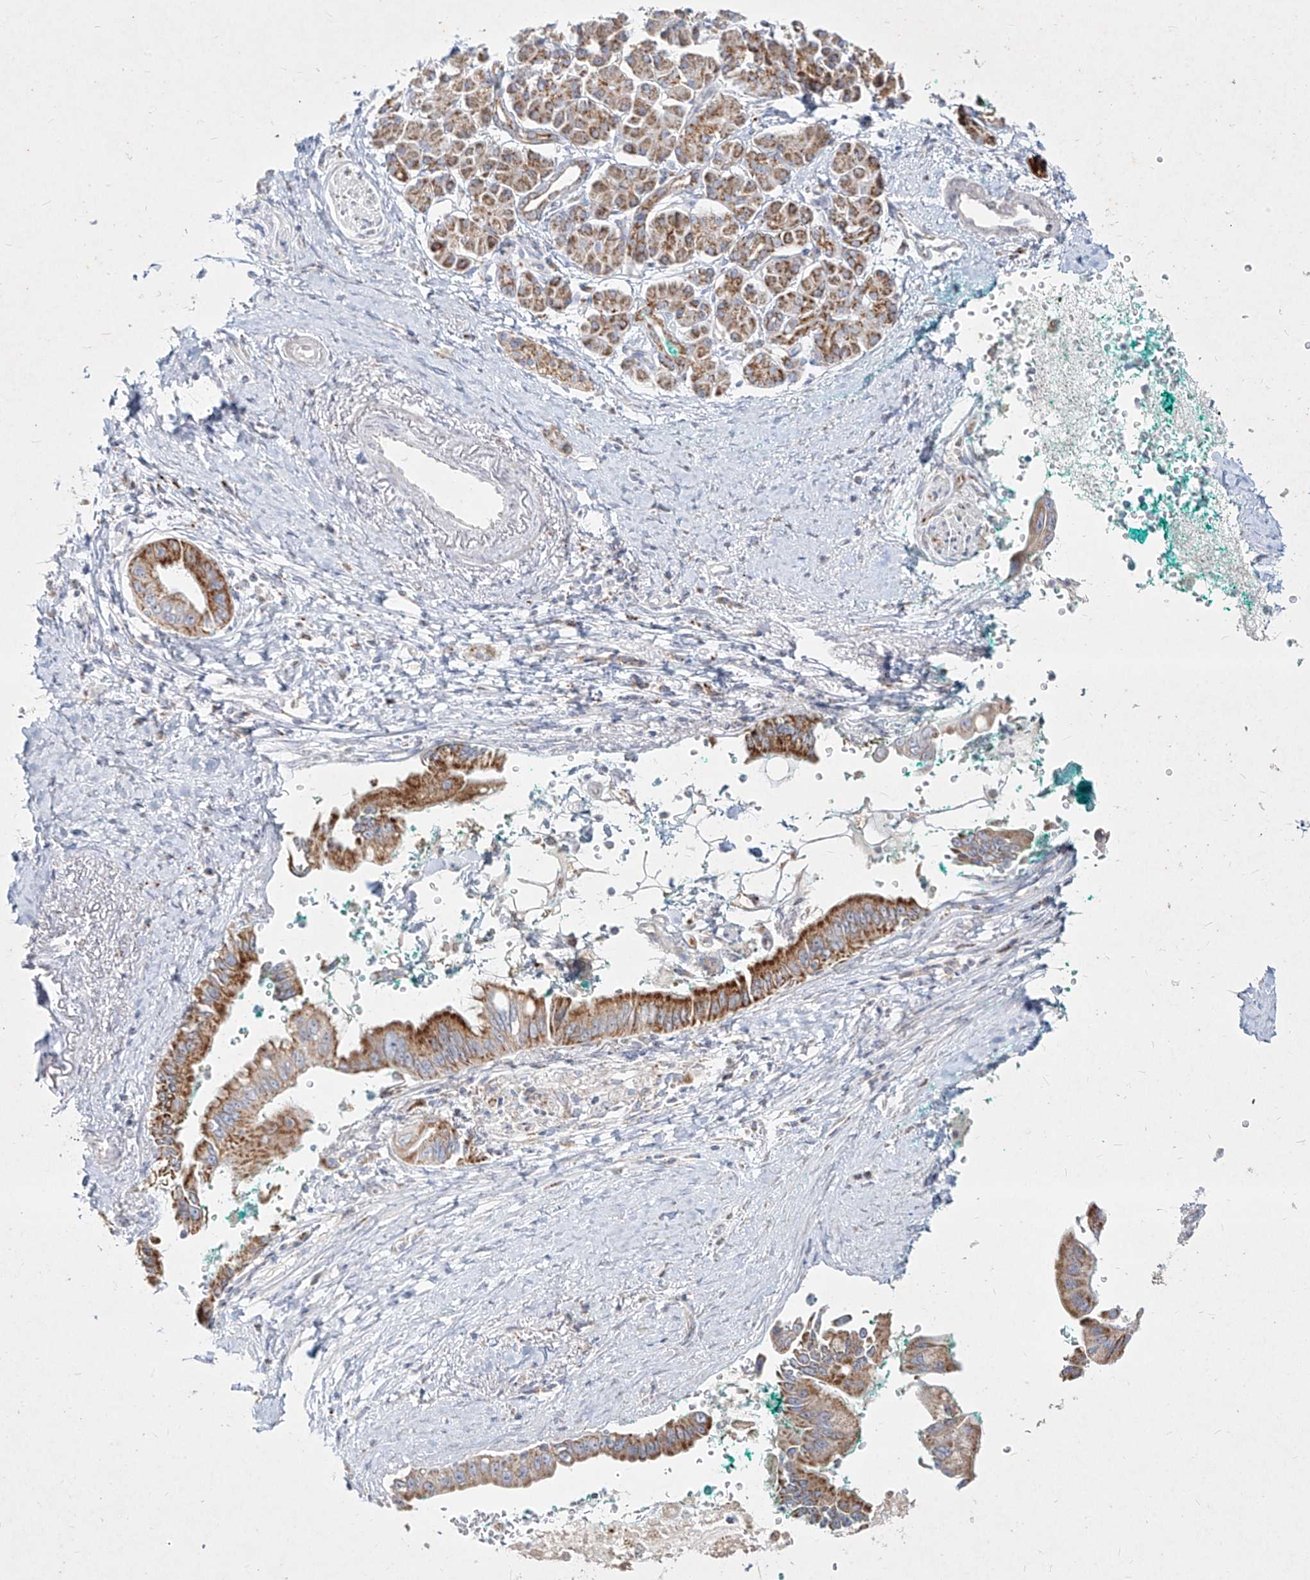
{"staining": {"intensity": "moderate", "quantity": "25%-75%", "location": "cytoplasmic/membranous"}, "tissue": "pancreatic cancer", "cell_type": "Tumor cells", "image_type": "cancer", "snomed": [{"axis": "morphology", "description": "Adenocarcinoma, NOS"}, {"axis": "topography", "description": "Pancreas"}], "caption": "Tumor cells display medium levels of moderate cytoplasmic/membranous expression in about 25%-75% of cells in pancreatic cancer. (DAB (3,3'-diaminobenzidine) IHC with brightfield microscopy, high magnification).", "gene": "MTX2", "patient": {"sex": "male", "age": 78}}